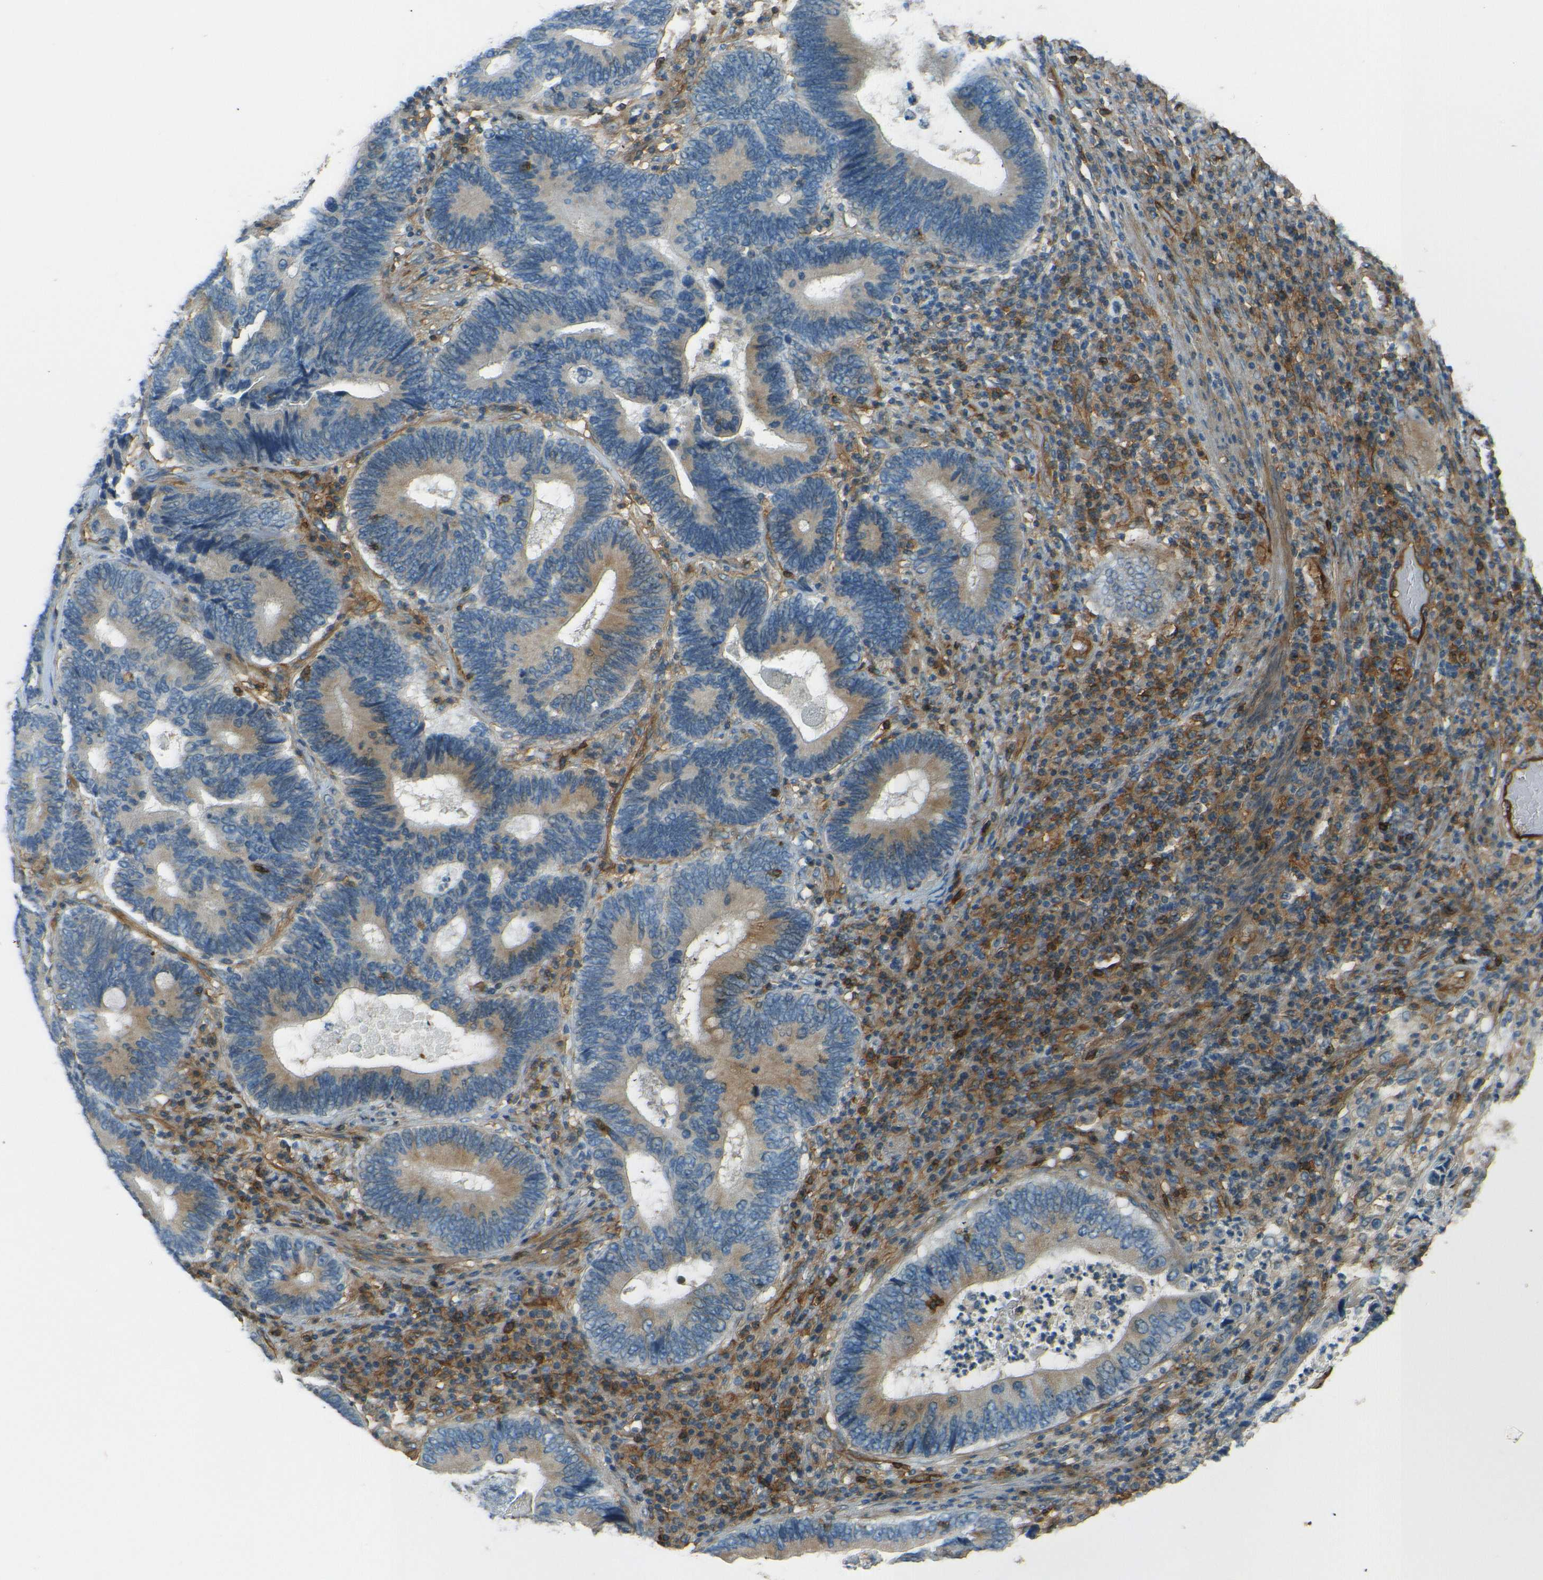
{"staining": {"intensity": "moderate", "quantity": "25%-75%", "location": "cytoplasmic/membranous"}, "tissue": "colorectal cancer", "cell_type": "Tumor cells", "image_type": "cancer", "snomed": [{"axis": "morphology", "description": "Adenocarcinoma, NOS"}, {"axis": "topography", "description": "Colon"}], "caption": "A photomicrograph of human adenocarcinoma (colorectal) stained for a protein demonstrates moderate cytoplasmic/membranous brown staining in tumor cells.", "gene": "ENTPD1", "patient": {"sex": "female", "age": 78}}